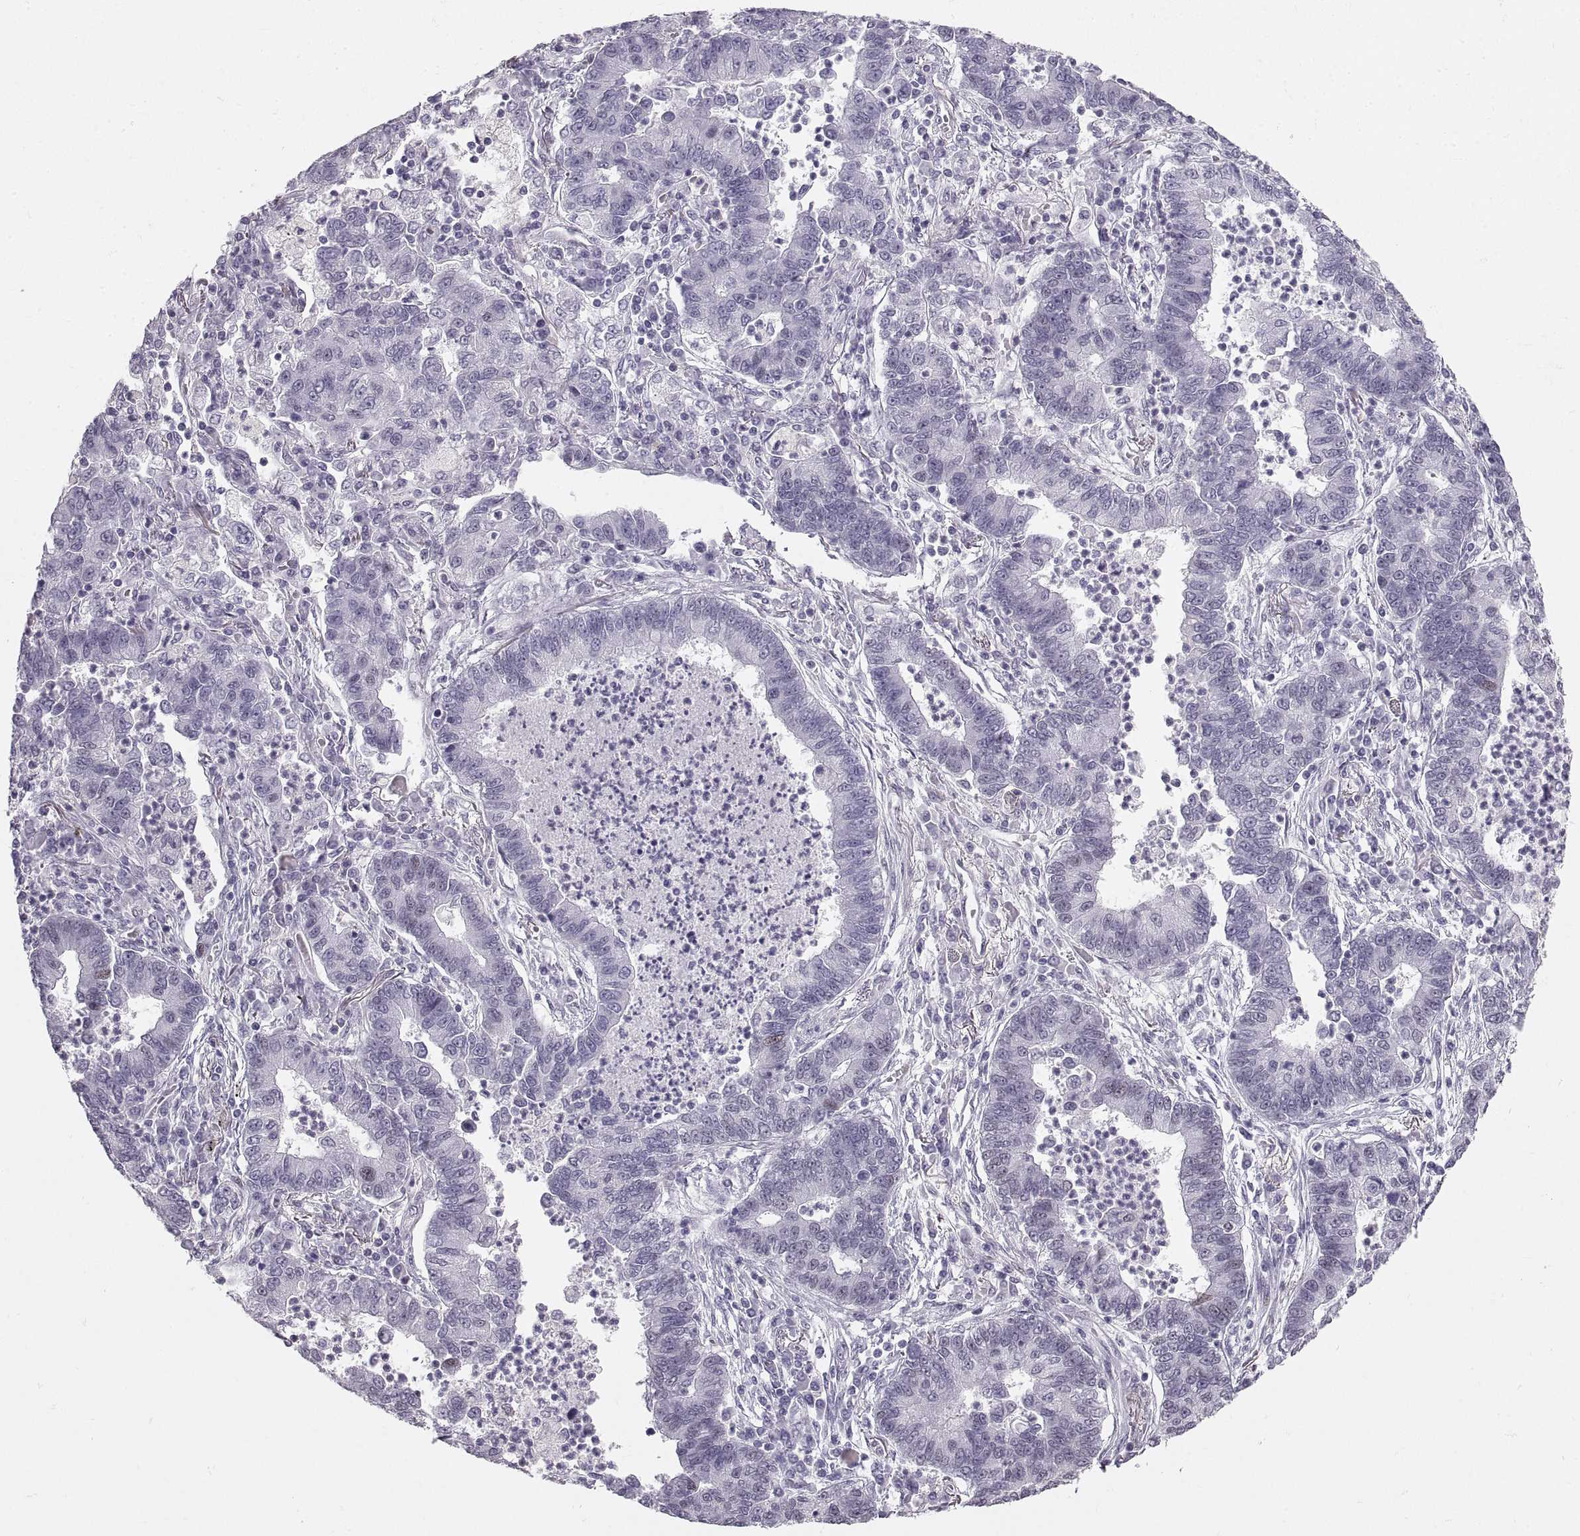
{"staining": {"intensity": "negative", "quantity": "none", "location": "none"}, "tissue": "lung cancer", "cell_type": "Tumor cells", "image_type": "cancer", "snomed": [{"axis": "morphology", "description": "Adenocarcinoma, NOS"}, {"axis": "topography", "description": "Lung"}], "caption": "DAB (3,3'-diaminobenzidine) immunohistochemical staining of human adenocarcinoma (lung) reveals no significant positivity in tumor cells.", "gene": "NANOS3", "patient": {"sex": "female", "age": 57}}